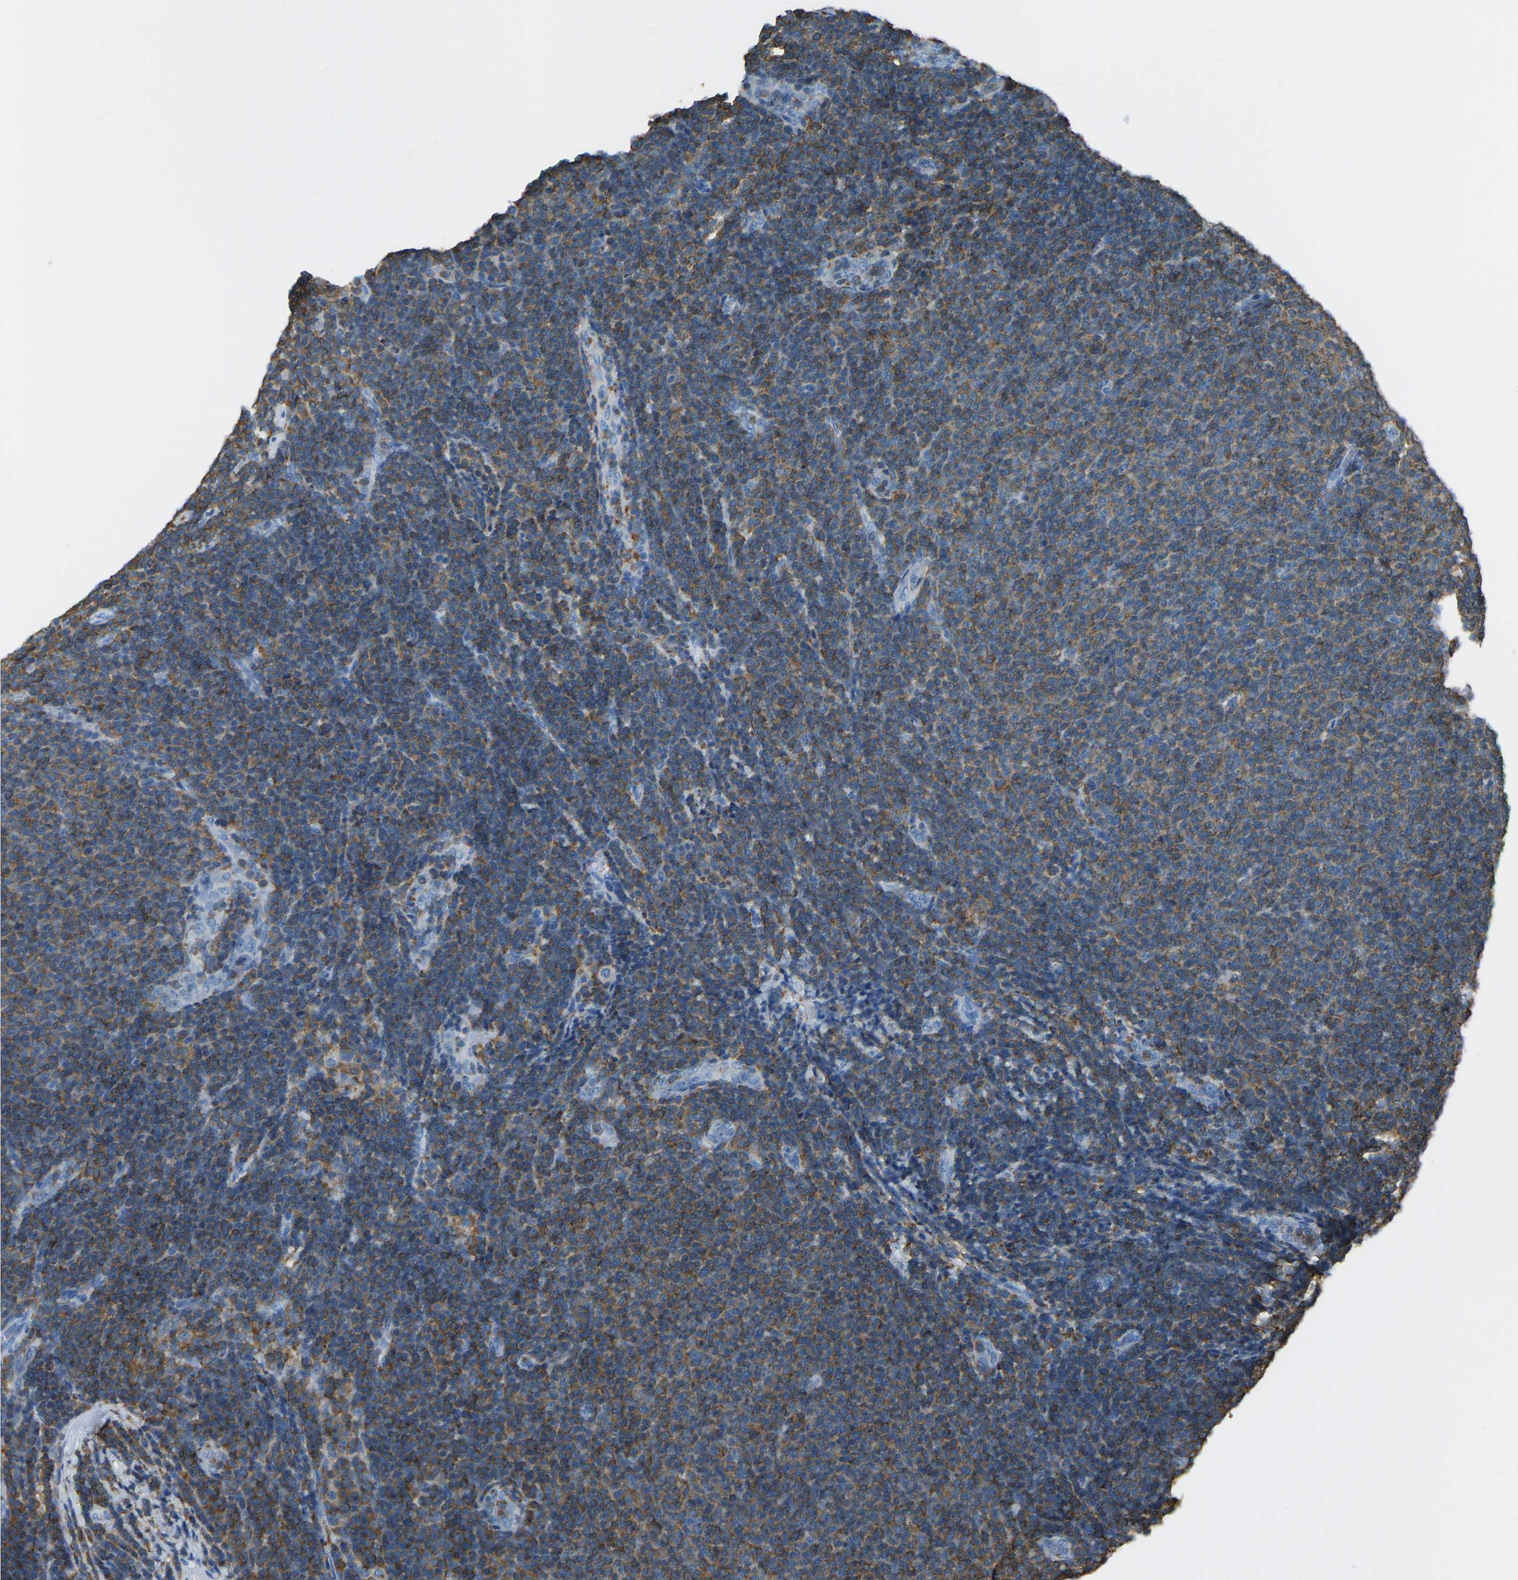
{"staining": {"intensity": "moderate", "quantity": ">75%", "location": "cytoplasmic/membranous"}, "tissue": "lymphoma", "cell_type": "Tumor cells", "image_type": "cancer", "snomed": [{"axis": "morphology", "description": "Malignant lymphoma, non-Hodgkin's type, Low grade"}, {"axis": "topography", "description": "Lymph node"}], "caption": "The image exhibits staining of lymphoma, revealing moderate cytoplasmic/membranous protein positivity (brown color) within tumor cells.", "gene": "ARHGAP45", "patient": {"sex": "male", "age": 66}}